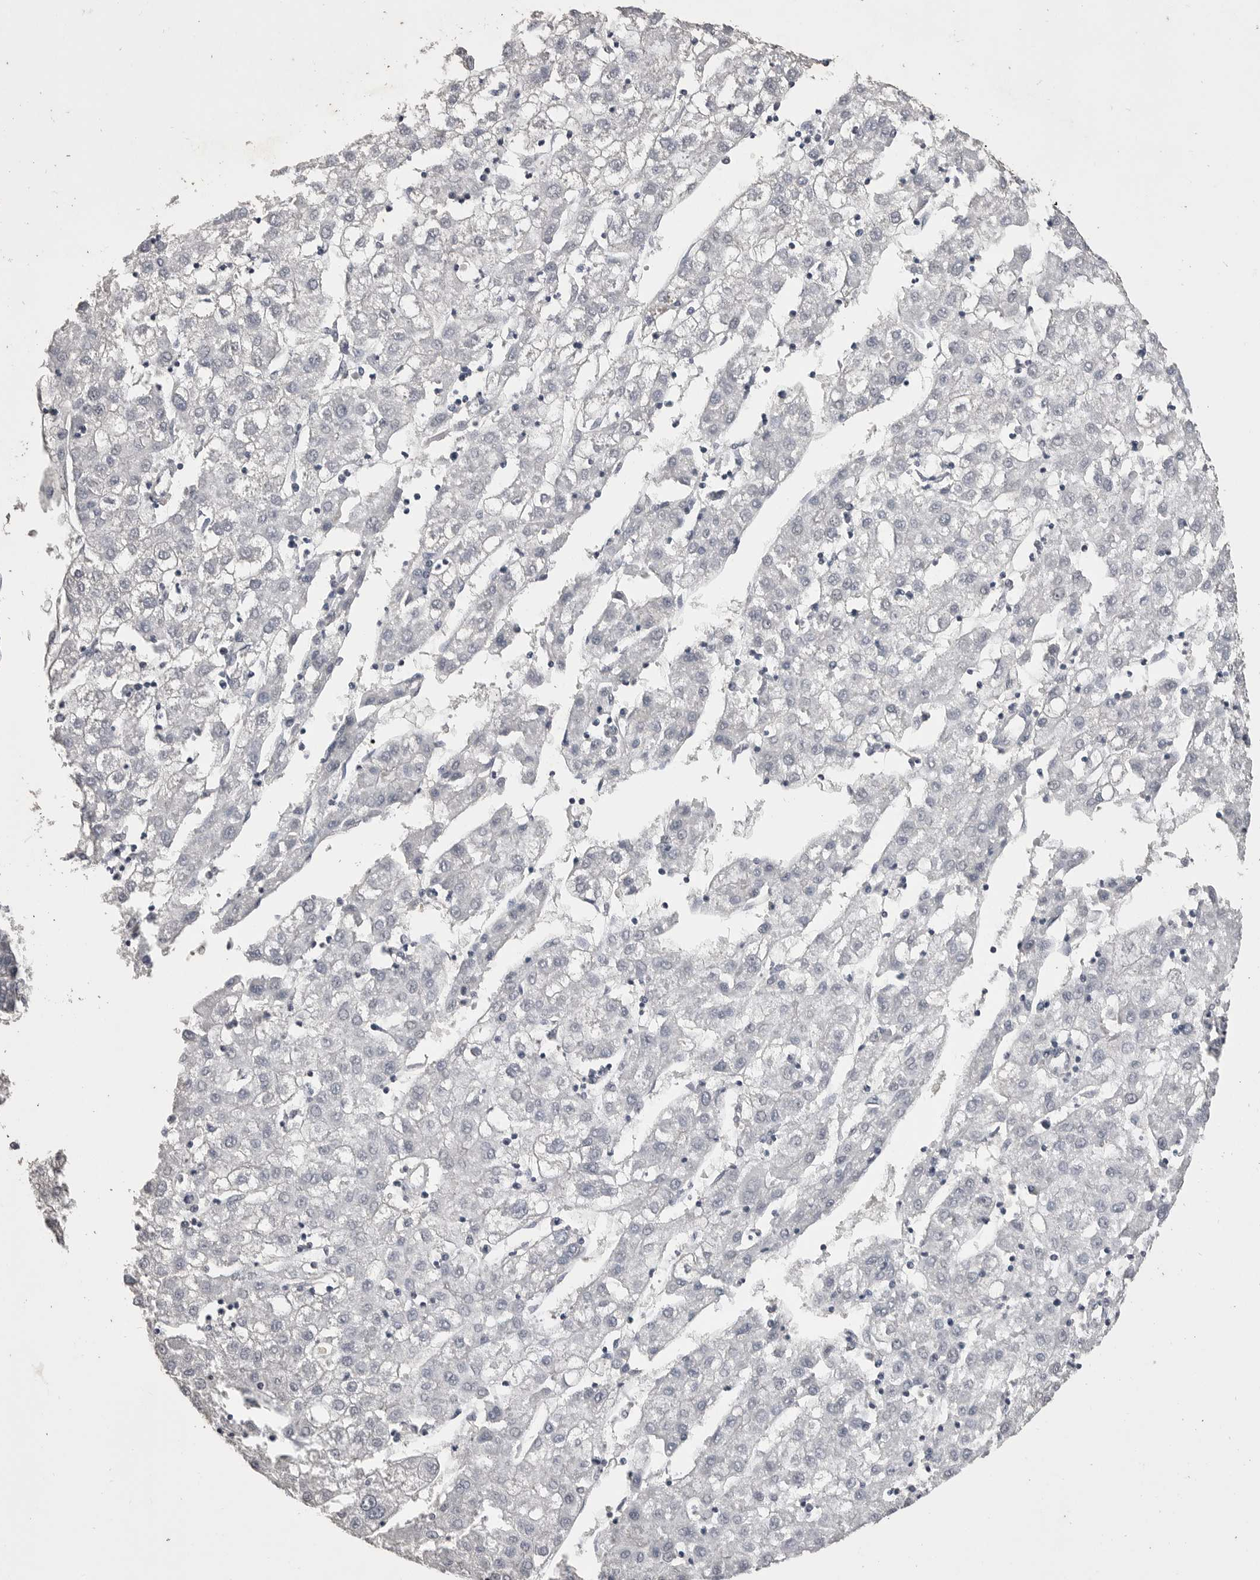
{"staining": {"intensity": "negative", "quantity": "none", "location": "none"}, "tissue": "liver cancer", "cell_type": "Tumor cells", "image_type": "cancer", "snomed": [{"axis": "morphology", "description": "Carcinoma, Hepatocellular, NOS"}, {"axis": "topography", "description": "Liver"}], "caption": "IHC histopathology image of hepatocellular carcinoma (liver) stained for a protein (brown), which shows no expression in tumor cells. The staining is performed using DAB (3,3'-diaminobenzidine) brown chromogen with nuclei counter-stained in using hematoxylin.", "gene": "MMP7", "patient": {"sex": "male", "age": 72}}